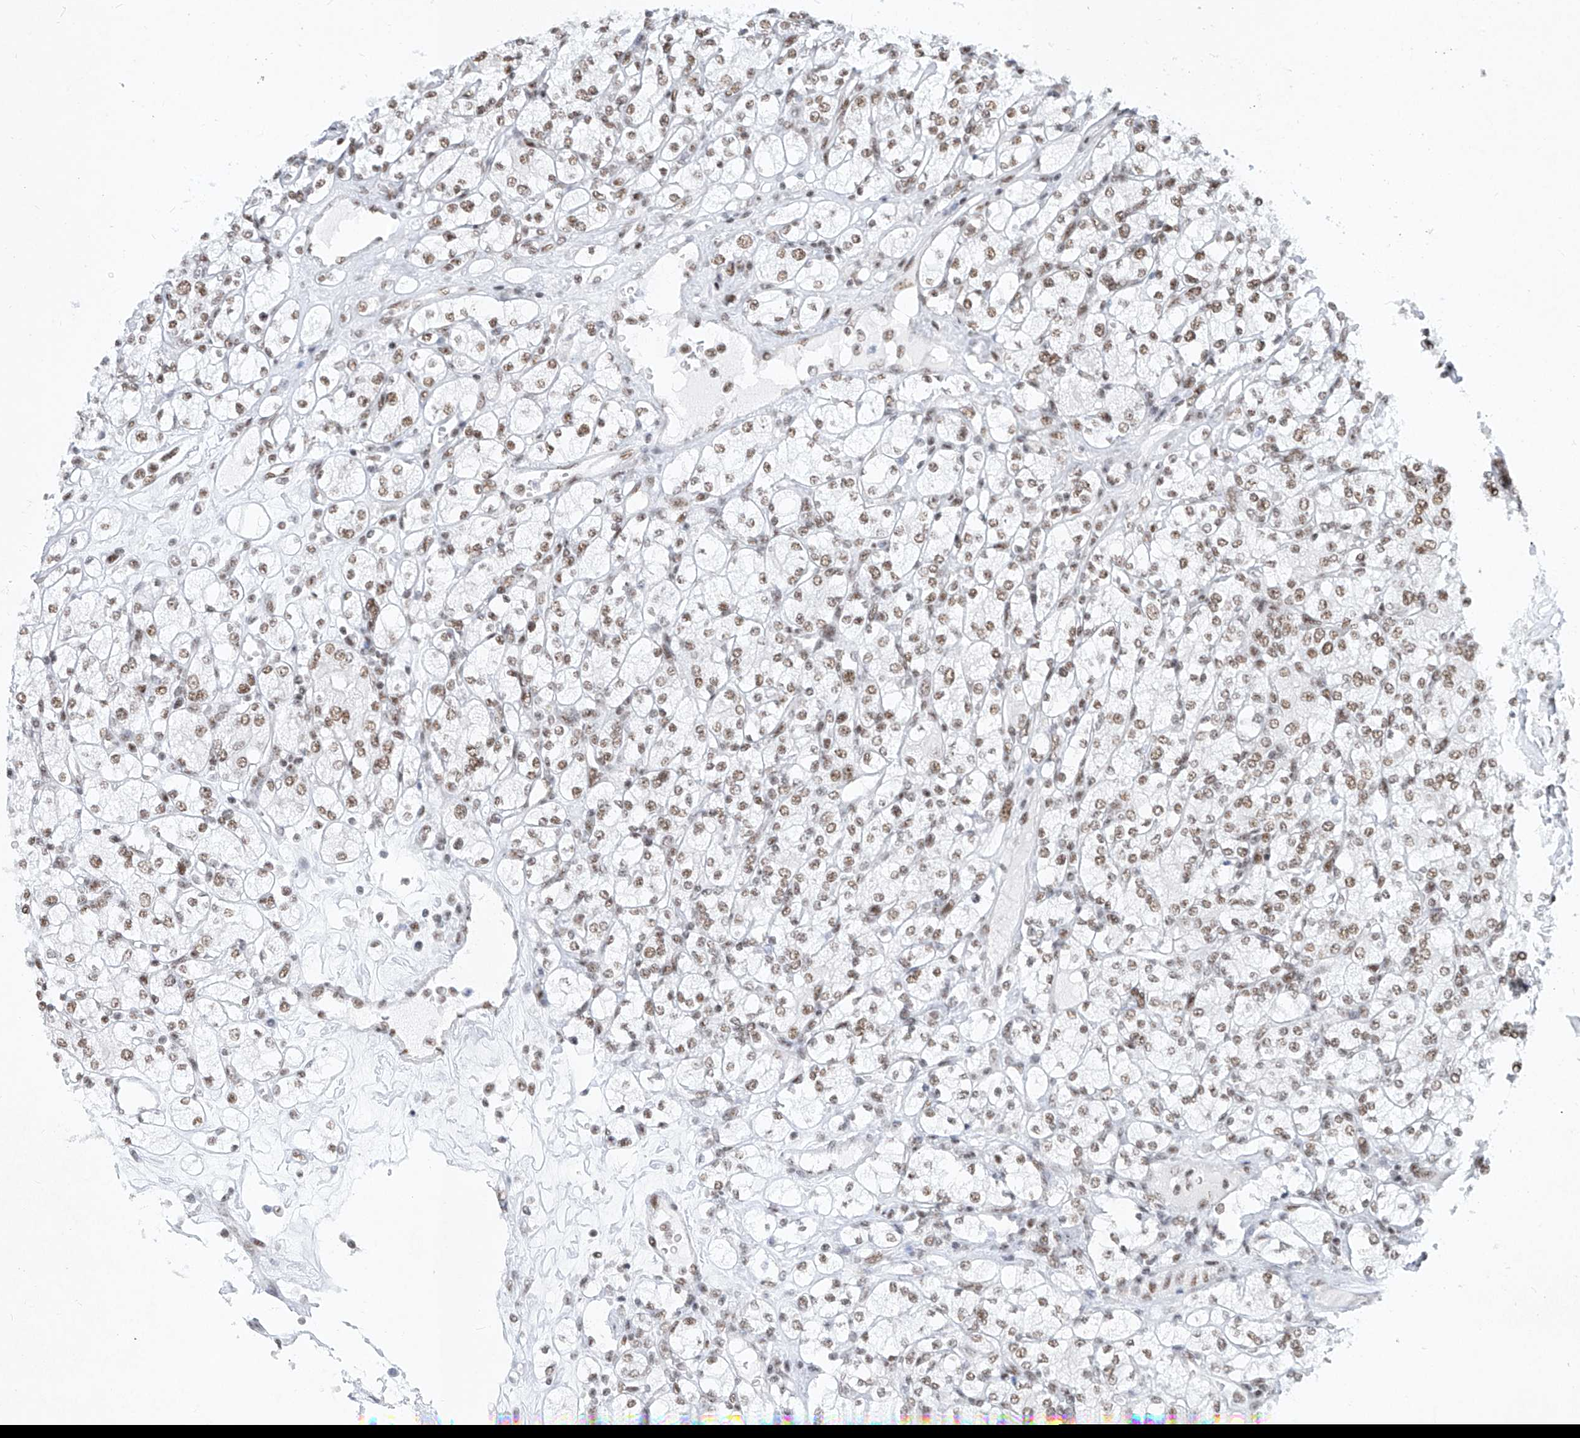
{"staining": {"intensity": "weak", "quantity": ">75%", "location": "nuclear"}, "tissue": "renal cancer", "cell_type": "Tumor cells", "image_type": "cancer", "snomed": [{"axis": "morphology", "description": "Adenocarcinoma, NOS"}, {"axis": "topography", "description": "Kidney"}], "caption": "Protein staining reveals weak nuclear expression in about >75% of tumor cells in renal cancer (adenocarcinoma).", "gene": "TAF4", "patient": {"sex": "male", "age": 77}}